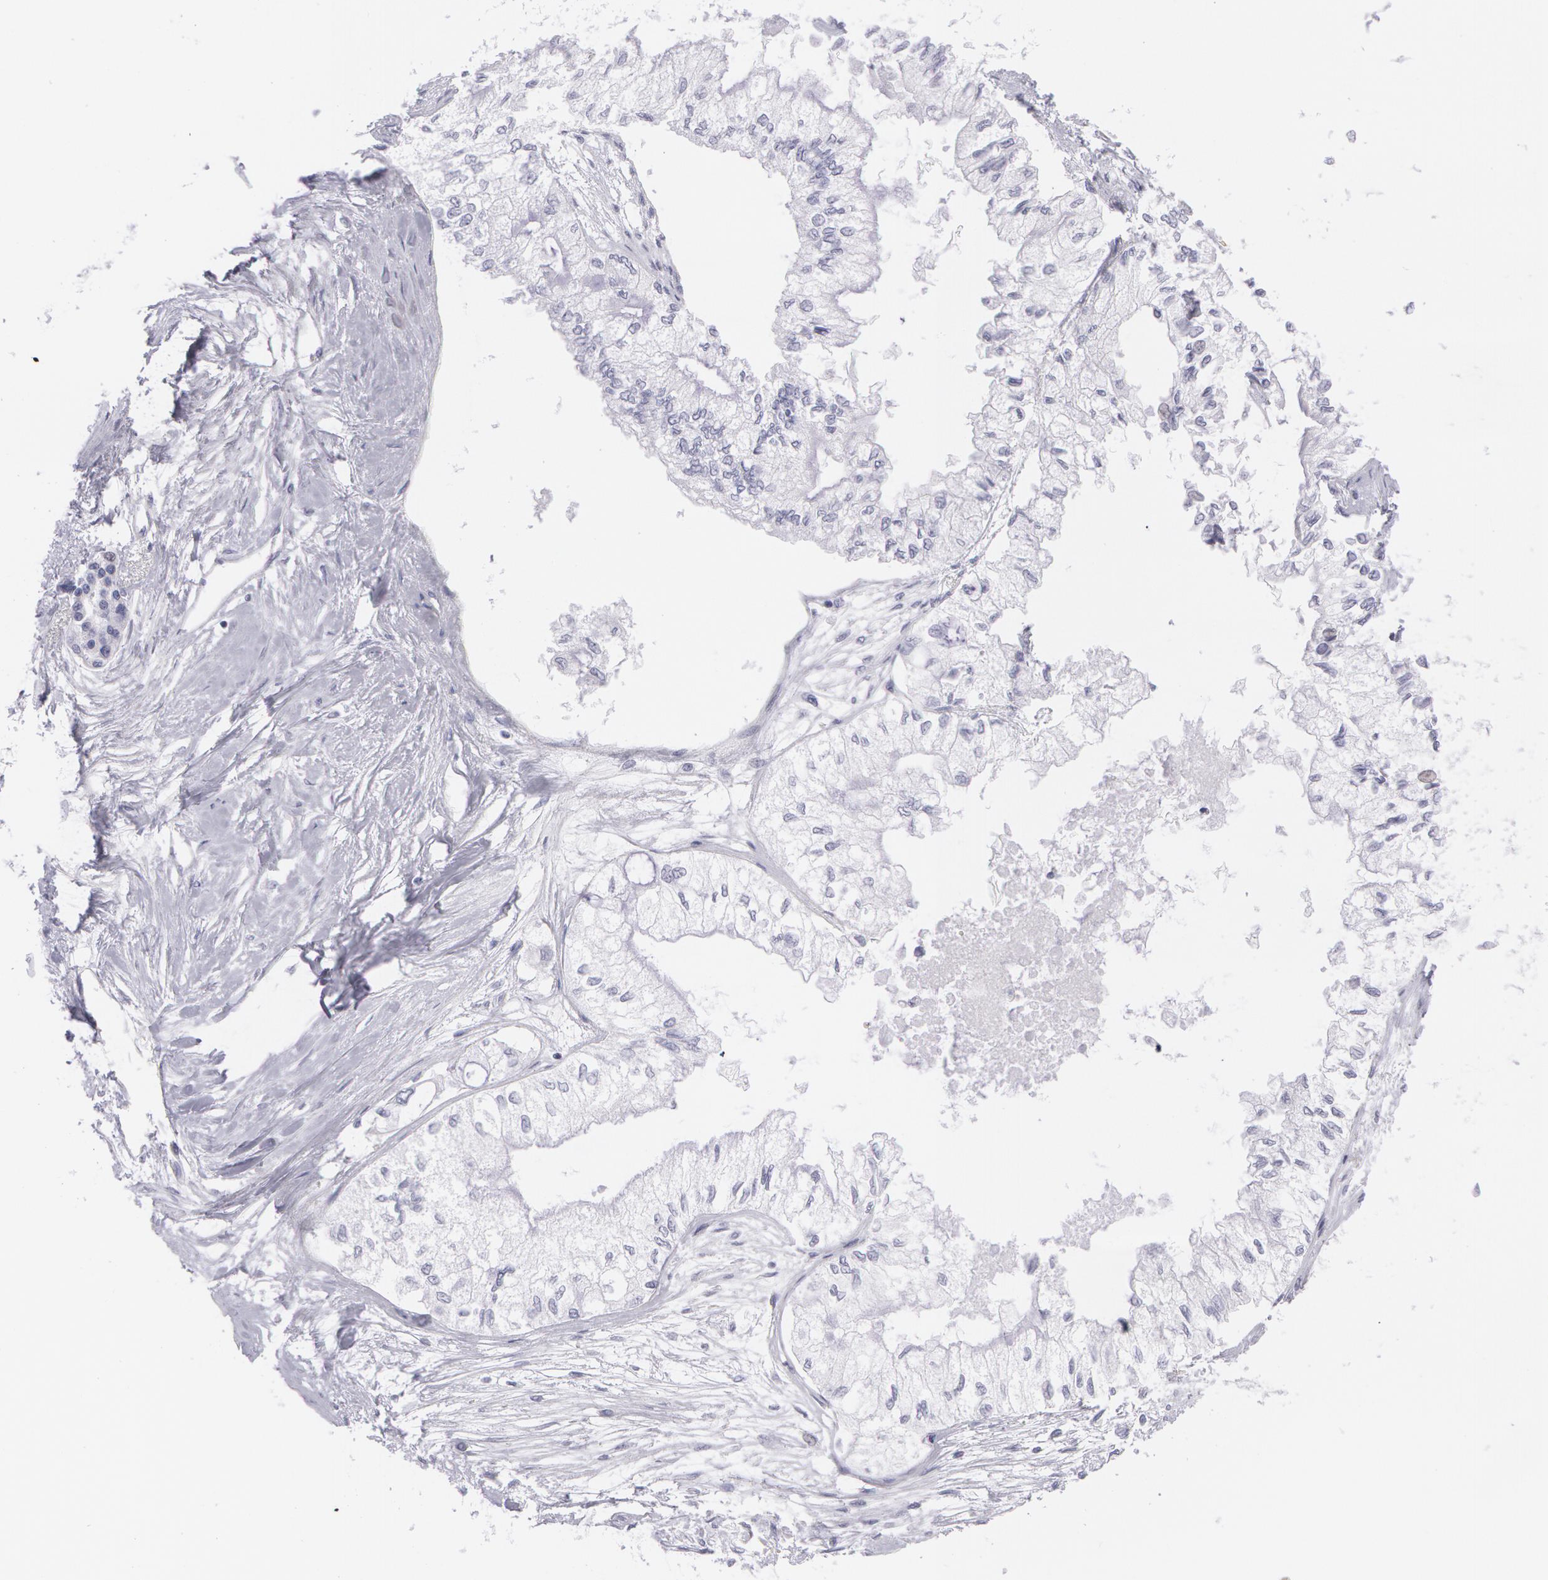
{"staining": {"intensity": "moderate", "quantity": "<25%", "location": "cytoplasmic/membranous"}, "tissue": "pancreatic cancer", "cell_type": "Tumor cells", "image_type": "cancer", "snomed": [{"axis": "morphology", "description": "Adenocarcinoma, NOS"}, {"axis": "topography", "description": "Pancreas"}], "caption": "Pancreatic adenocarcinoma stained for a protein exhibits moderate cytoplasmic/membranous positivity in tumor cells. The staining is performed using DAB brown chromogen to label protein expression. The nuclei are counter-stained blue using hematoxylin.", "gene": "AMACR", "patient": {"sex": "male", "age": 79}}